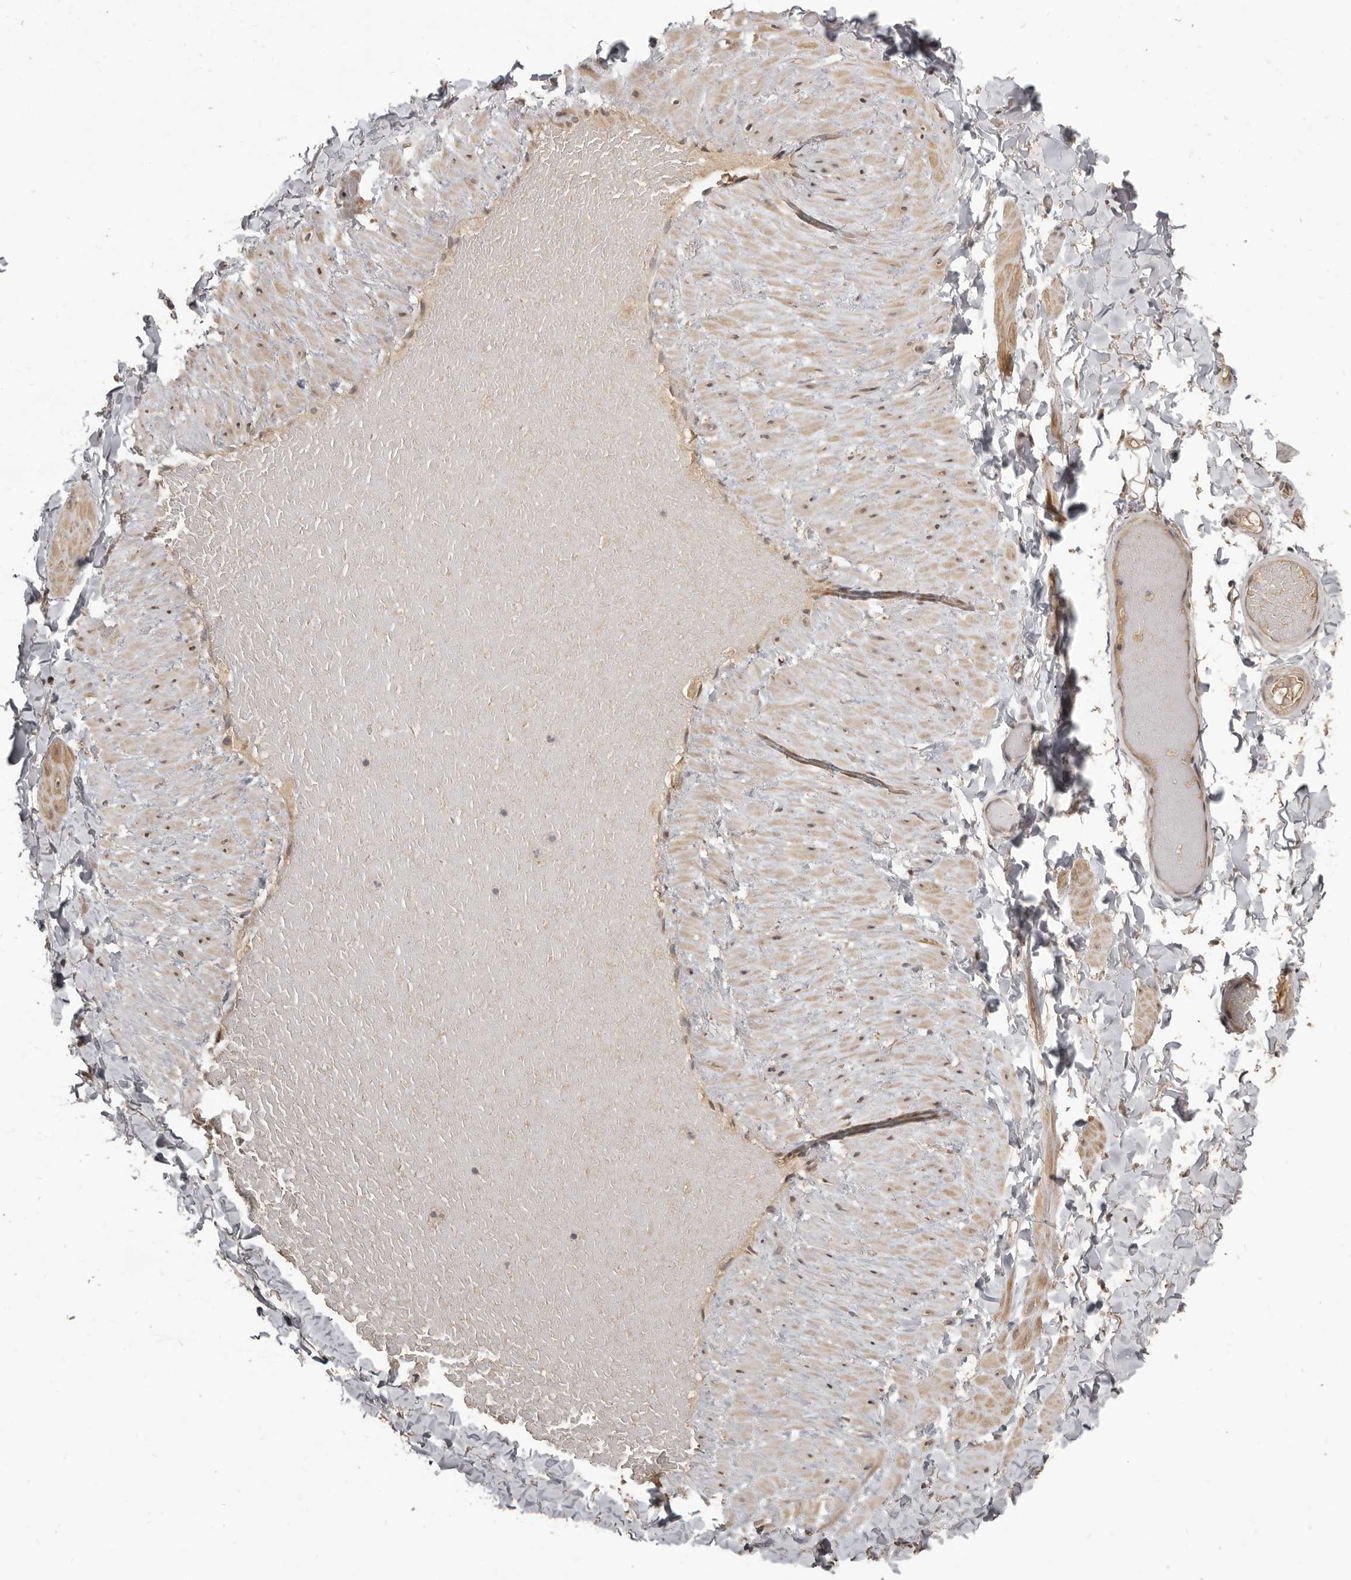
{"staining": {"intensity": "moderate", "quantity": "25%-75%", "location": "cytoplasmic/membranous,nuclear"}, "tissue": "adipose tissue", "cell_type": "Adipocytes", "image_type": "normal", "snomed": [{"axis": "morphology", "description": "Normal tissue, NOS"}, {"axis": "topography", "description": "Adipose tissue"}, {"axis": "topography", "description": "Vascular tissue"}, {"axis": "topography", "description": "Peripheral nerve tissue"}], "caption": "A high-resolution histopathology image shows immunohistochemistry staining of benign adipose tissue, which shows moderate cytoplasmic/membranous,nuclear staining in about 25%-75% of adipocytes.", "gene": "ZFP14", "patient": {"sex": "male", "age": 25}}